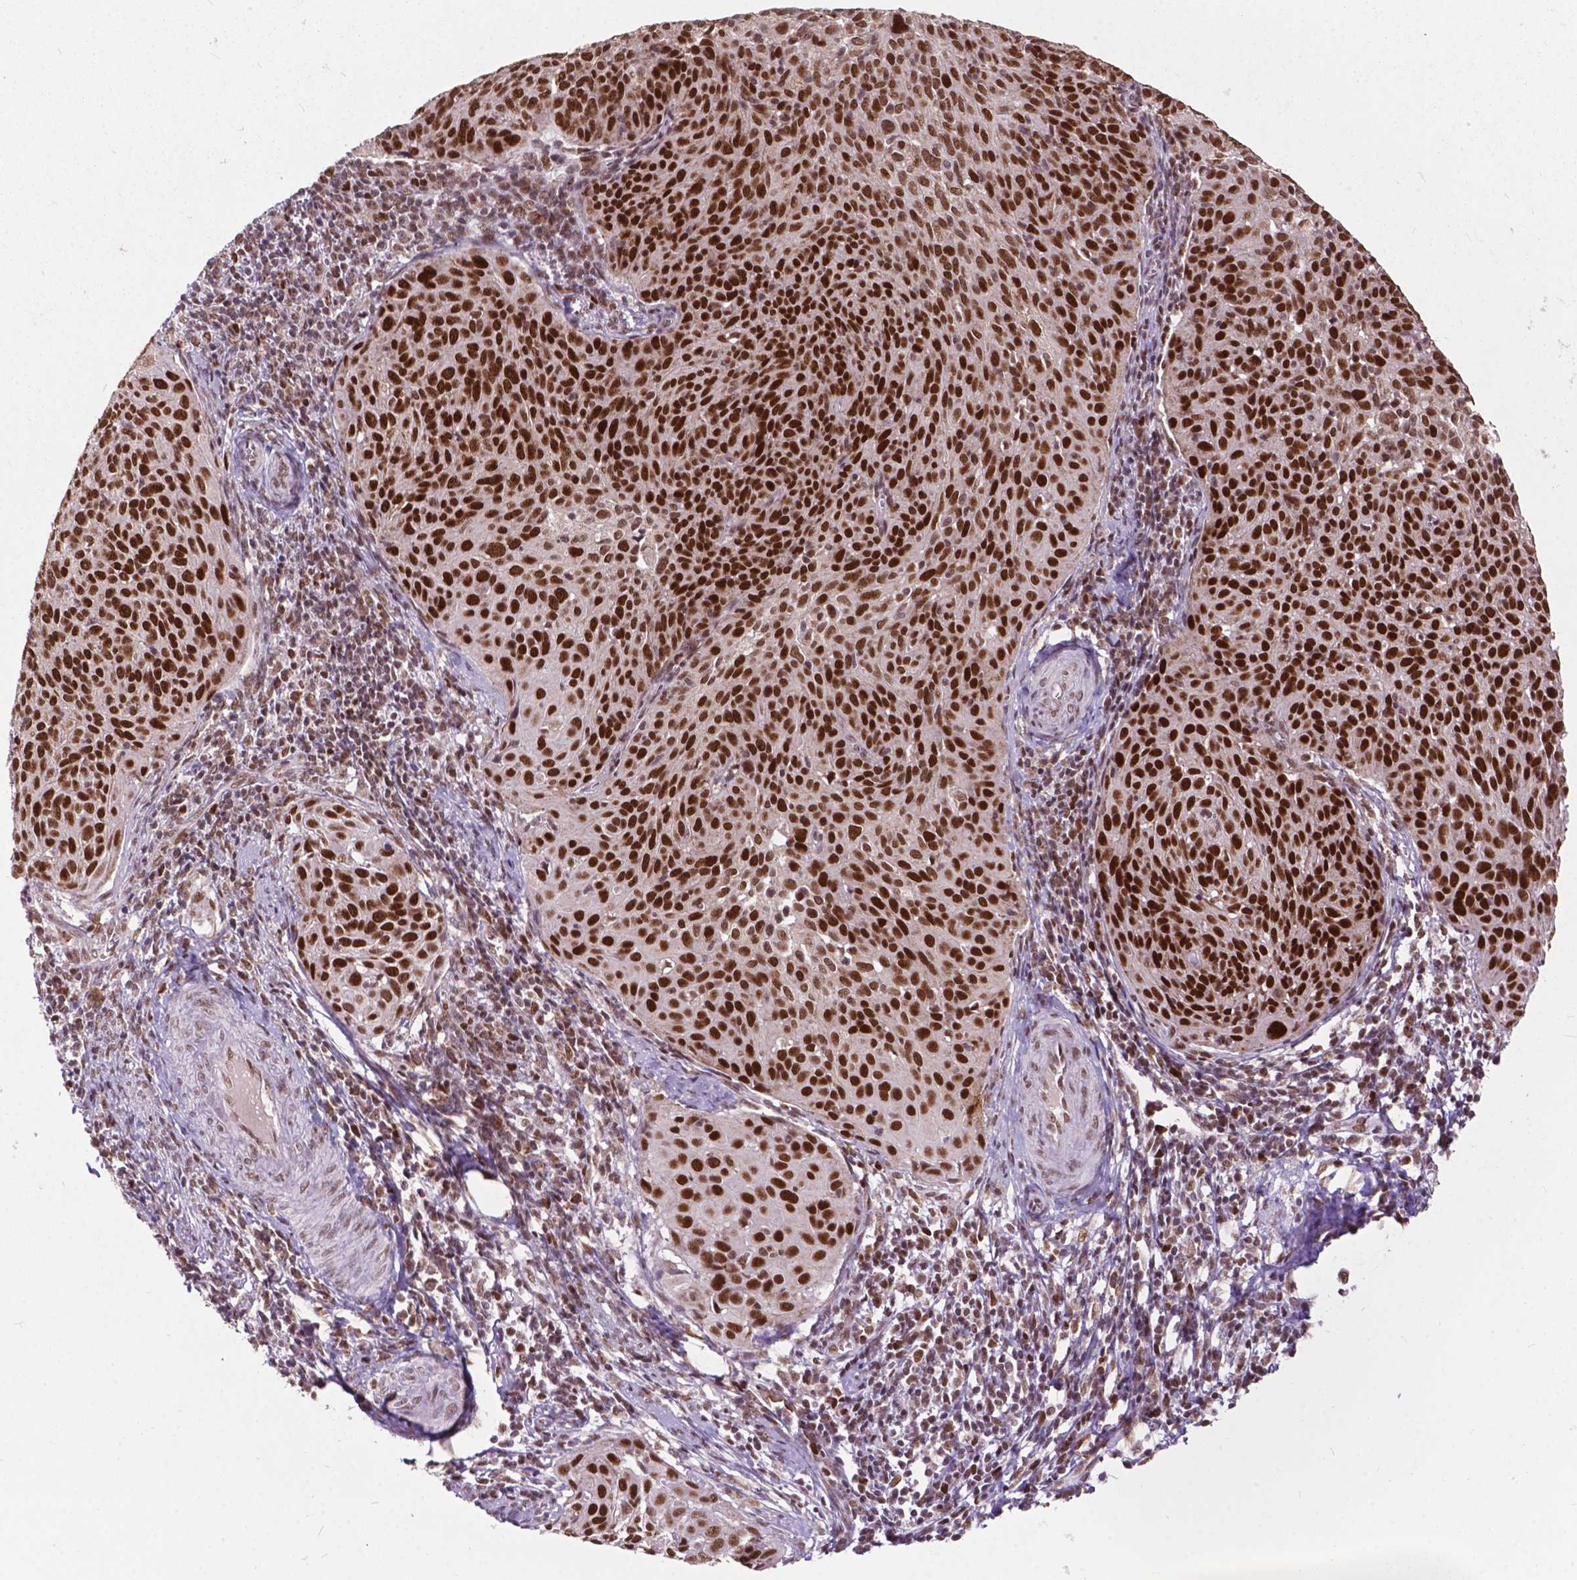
{"staining": {"intensity": "strong", "quantity": ">75%", "location": "nuclear"}, "tissue": "cervical cancer", "cell_type": "Tumor cells", "image_type": "cancer", "snomed": [{"axis": "morphology", "description": "Squamous cell carcinoma, NOS"}, {"axis": "topography", "description": "Cervix"}], "caption": "Cervical squamous cell carcinoma stained with a brown dye reveals strong nuclear positive expression in approximately >75% of tumor cells.", "gene": "MSH2", "patient": {"sex": "female", "age": 39}}